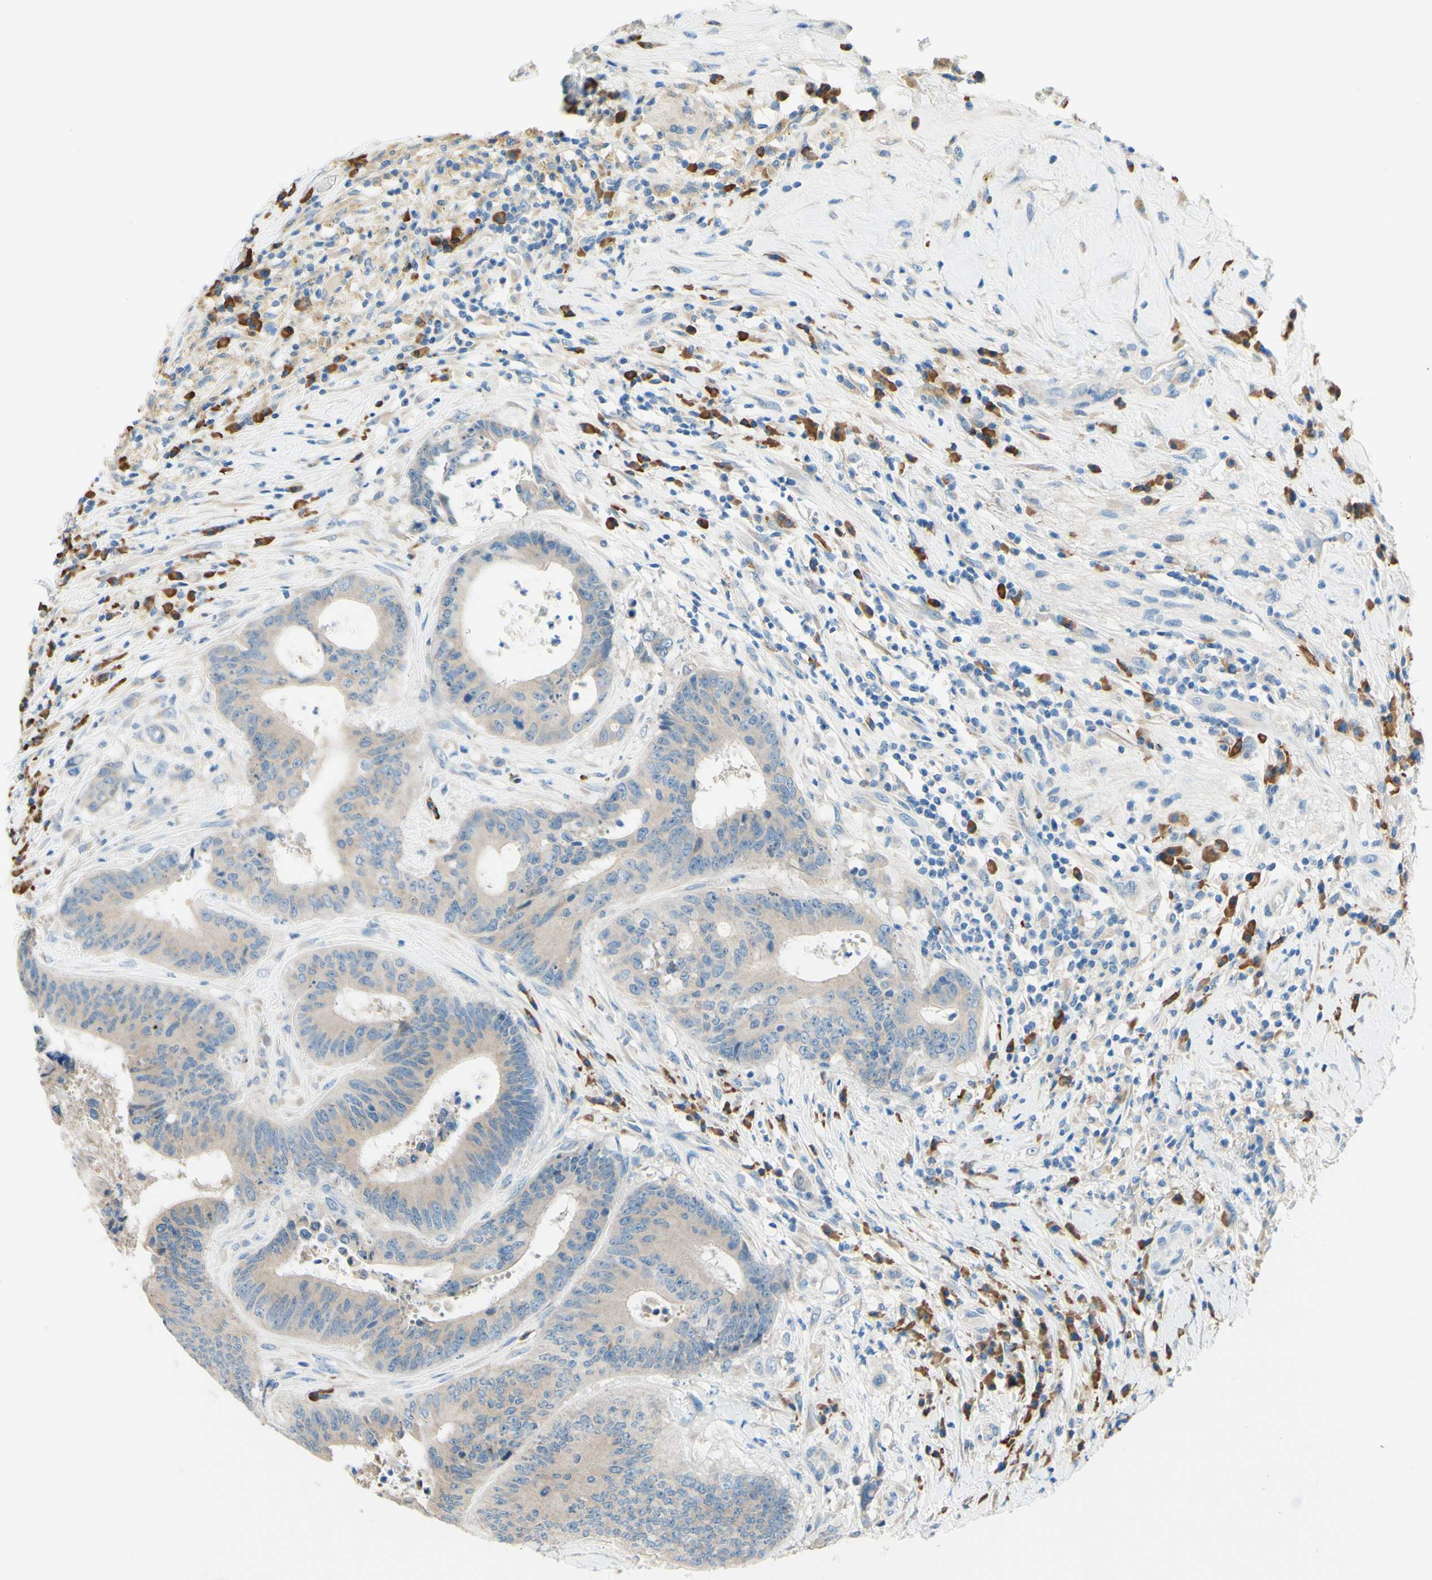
{"staining": {"intensity": "weak", "quantity": ">75%", "location": "cytoplasmic/membranous"}, "tissue": "colorectal cancer", "cell_type": "Tumor cells", "image_type": "cancer", "snomed": [{"axis": "morphology", "description": "Adenocarcinoma, NOS"}, {"axis": "topography", "description": "Rectum"}], "caption": "This image exhibits immunohistochemistry staining of human colorectal cancer (adenocarcinoma), with low weak cytoplasmic/membranous staining in about >75% of tumor cells.", "gene": "PASD1", "patient": {"sex": "male", "age": 72}}